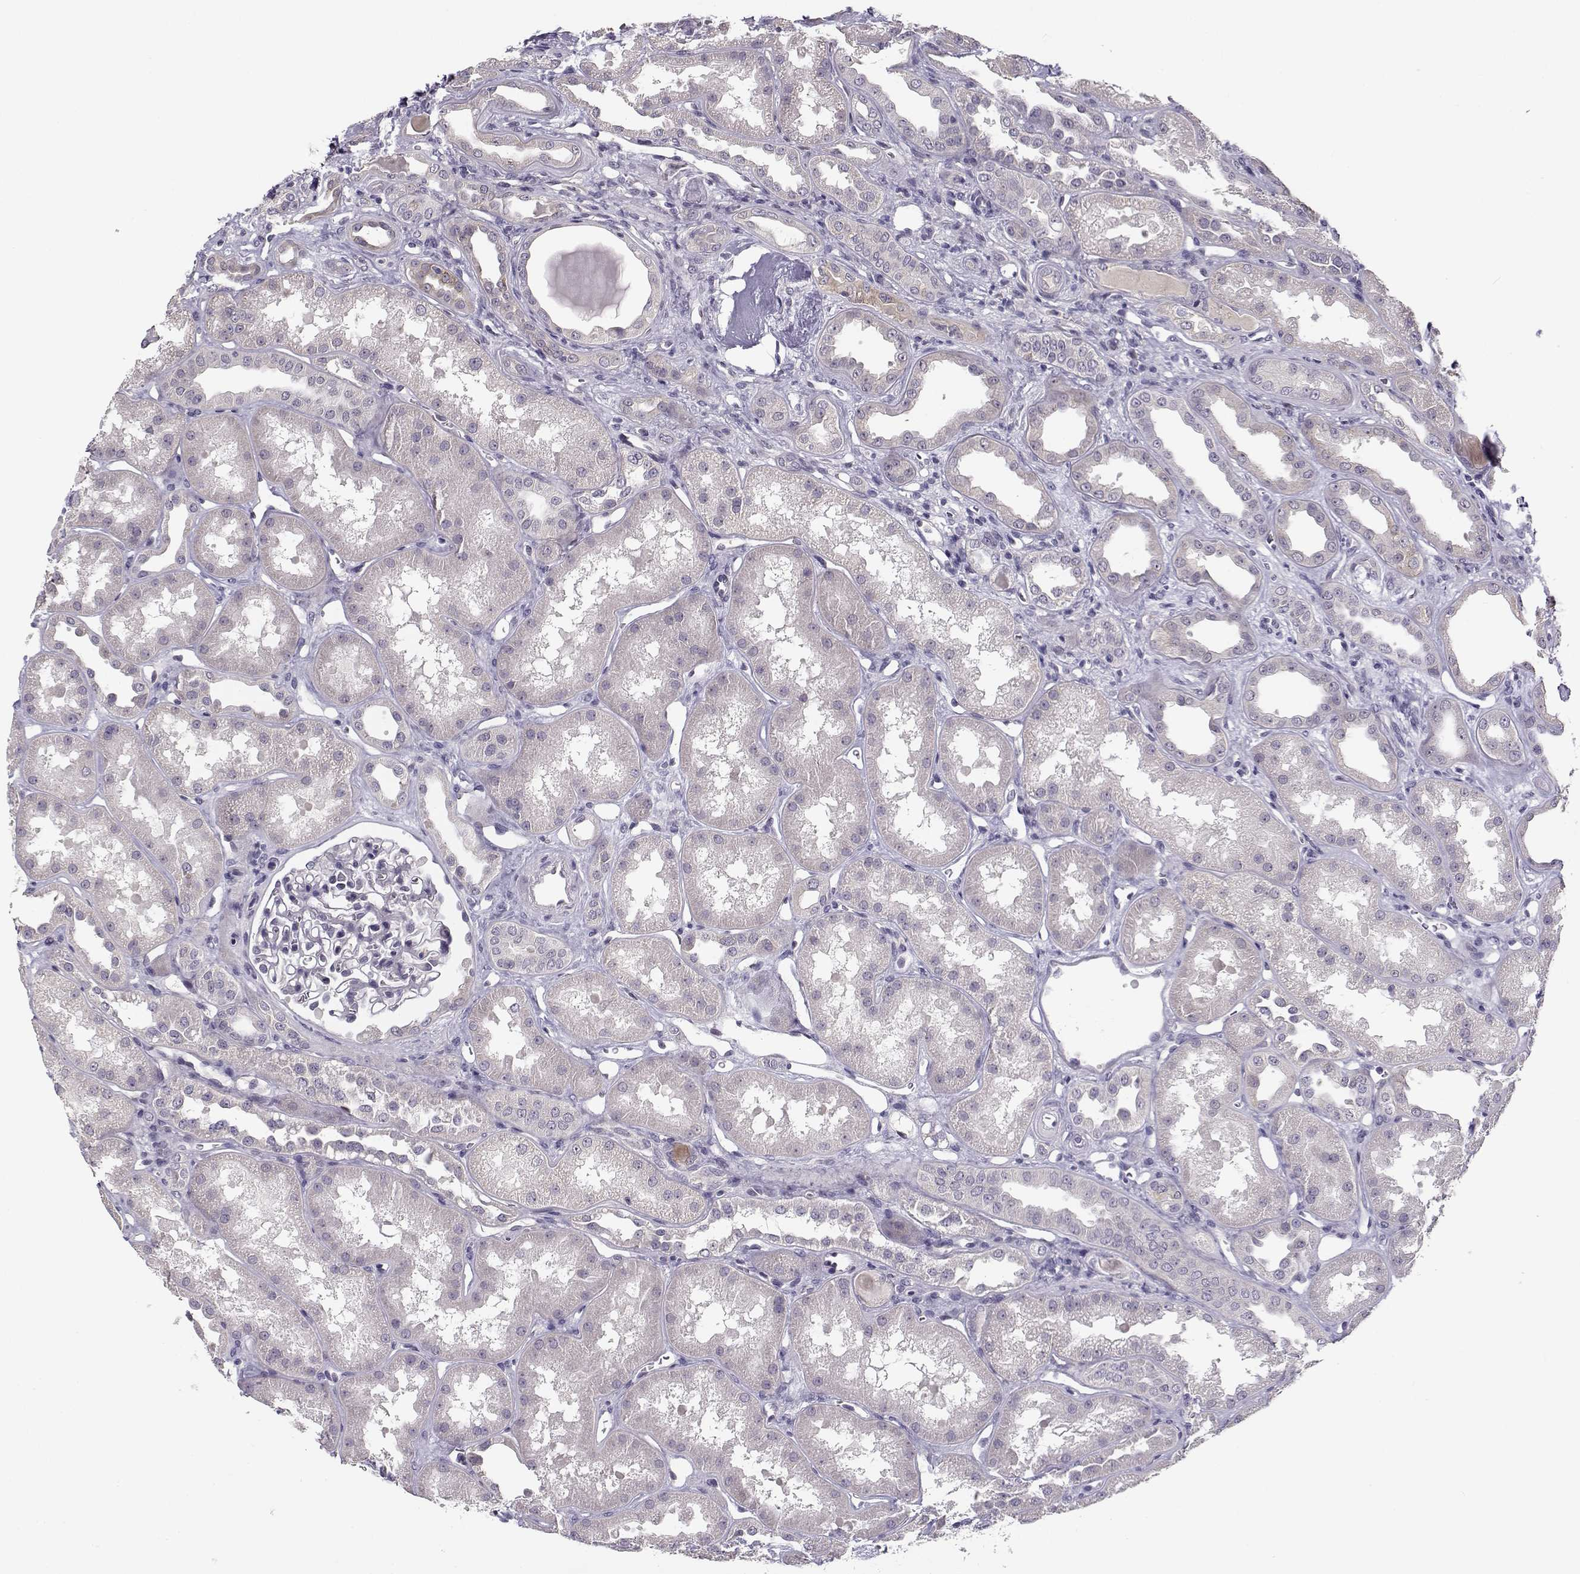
{"staining": {"intensity": "negative", "quantity": "none", "location": "none"}, "tissue": "kidney", "cell_type": "Cells in glomeruli", "image_type": "normal", "snomed": [{"axis": "morphology", "description": "Normal tissue, NOS"}, {"axis": "topography", "description": "Kidney"}], "caption": "Immunohistochemical staining of normal human kidney demonstrates no significant positivity in cells in glomeruli.", "gene": "TMEM145", "patient": {"sex": "male", "age": 61}}